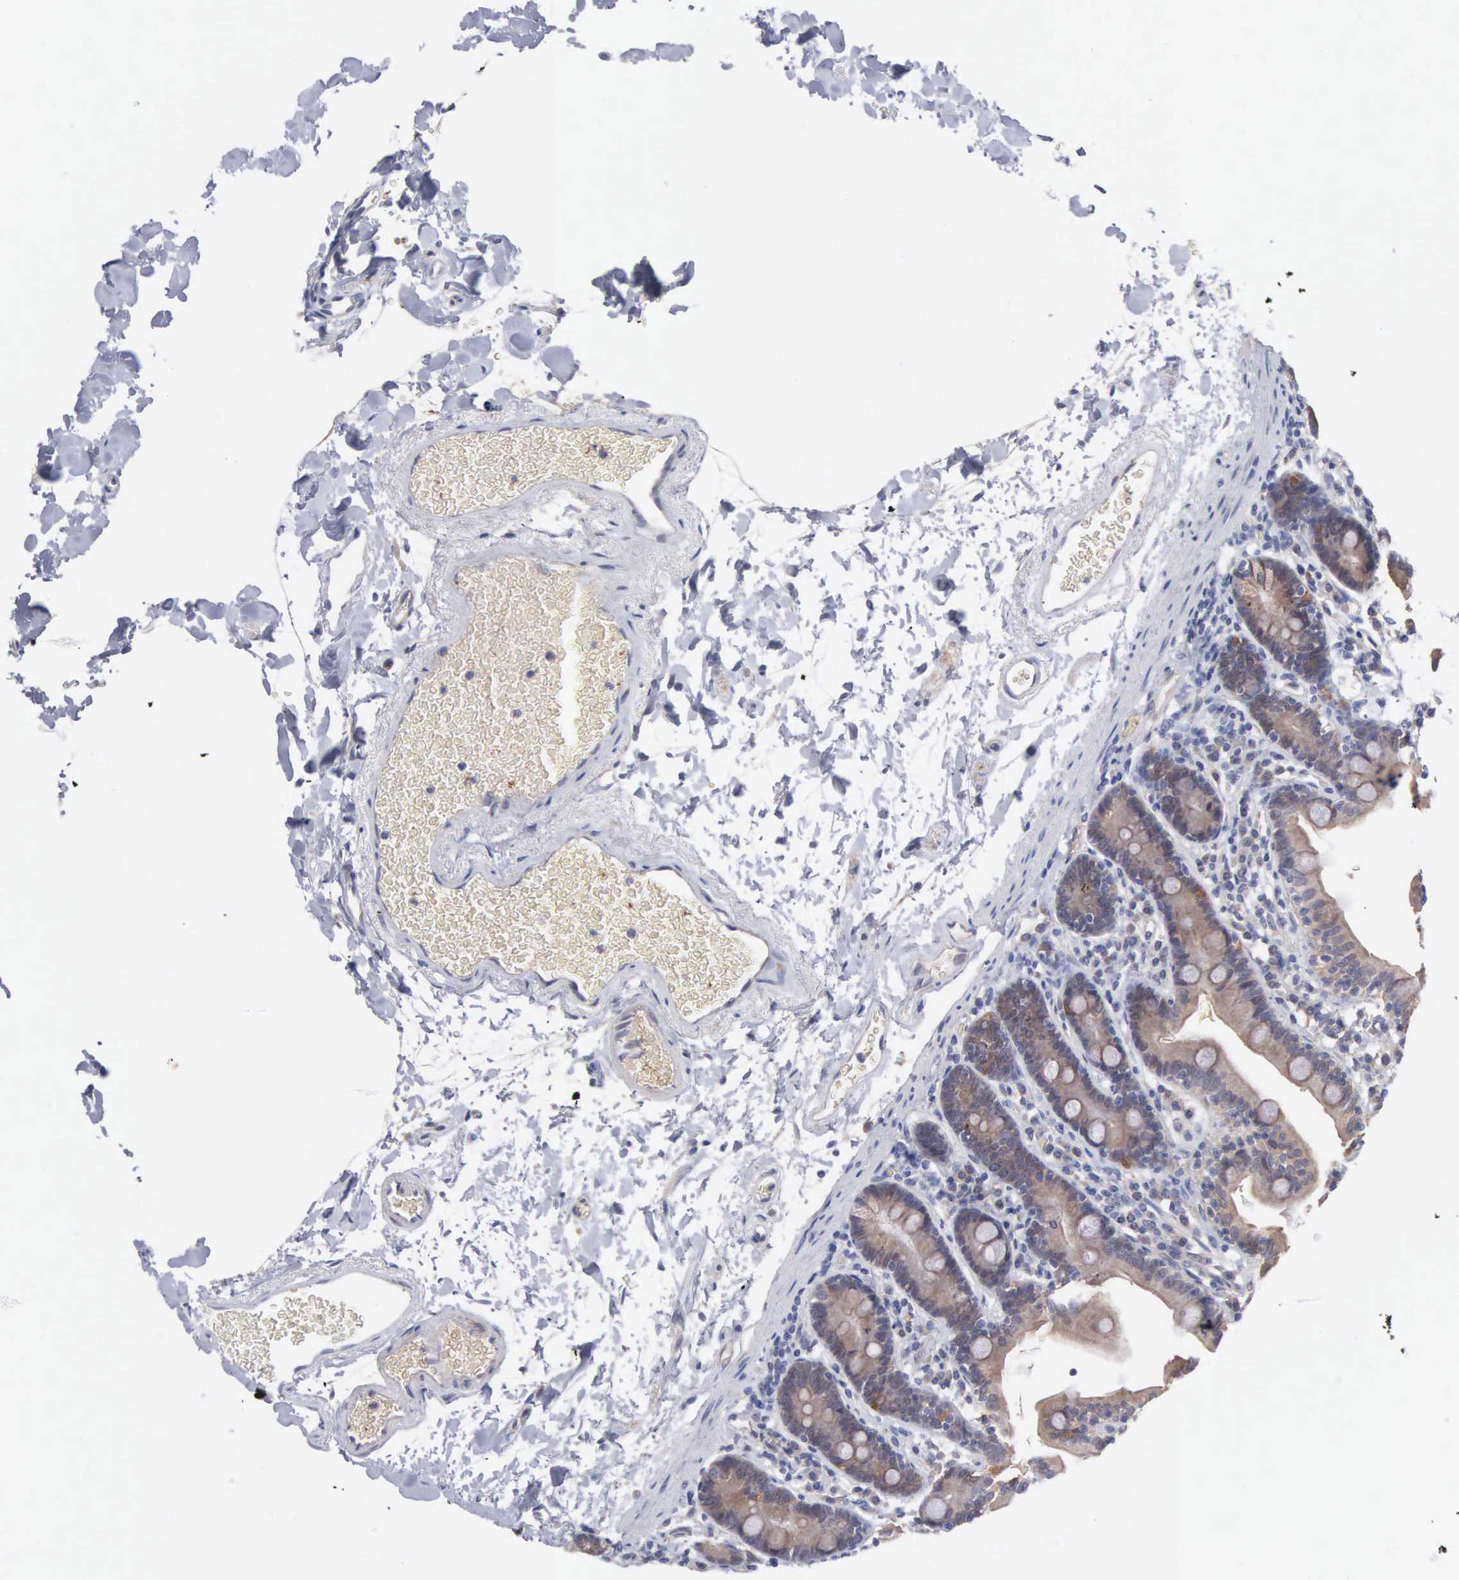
{"staining": {"intensity": "moderate", "quantity": ">75%", "location": "cytoplasmic/membranous"}, "tissue": "duodenum", "cell_type": "Glandular cells", "image_type": "normal", "snomed": [{"axis": "morphology", "description": "Normal tissue, NOS"}, {"axis": "topography", "description": "Duodenum"}], "caption": "The immunohistochemical stain labels moderate cytoplasmic/membranous positivity in glandular cells of normal duodenum.", "gene": "INF2", "patient": {"sex": "male", "age": 70}}